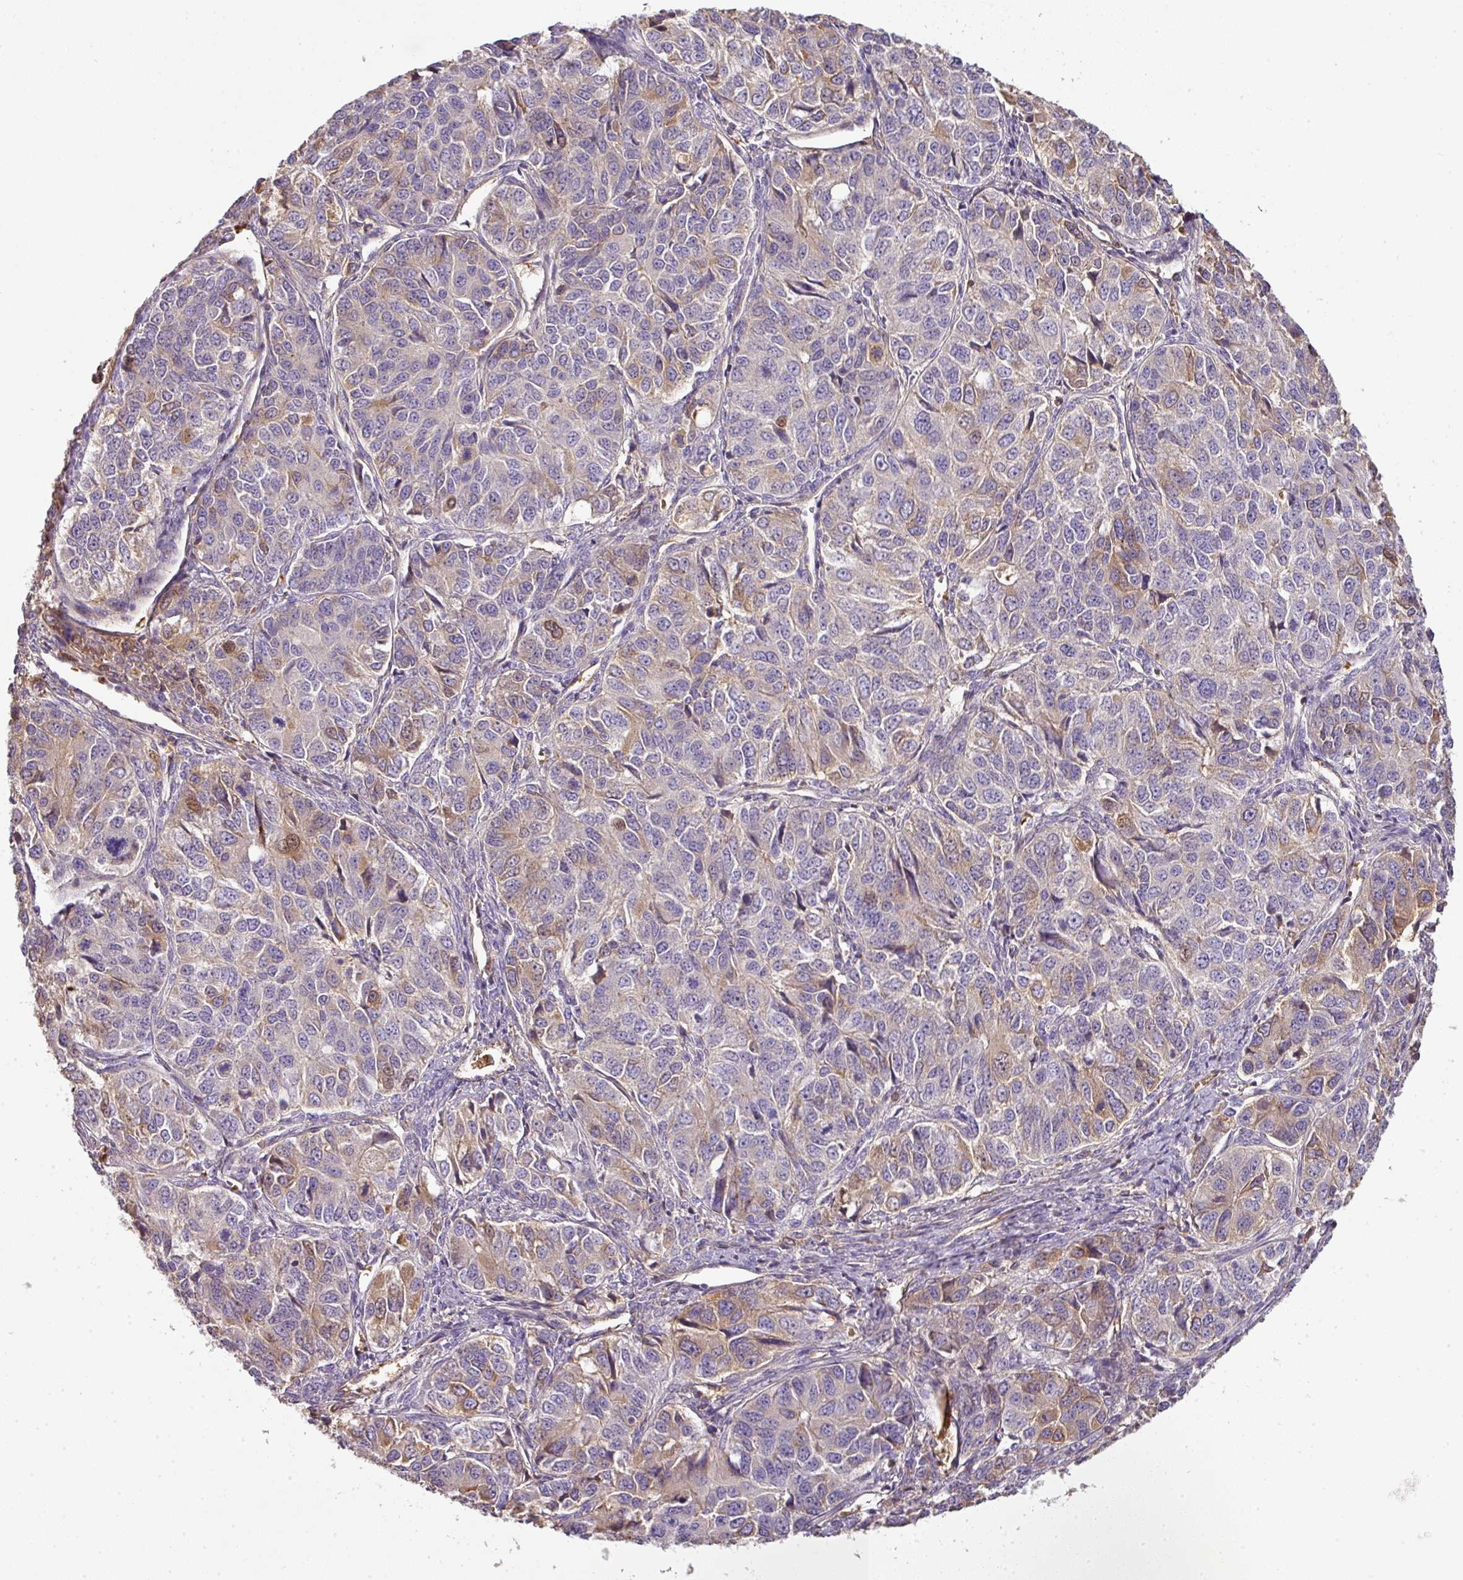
{"staining": {"intensity": "moderate", "quantity": "25%-75%", "location": "cytoplasmic/membranous"}, "tissue": "ovarian cancer", "cell_type": "Tumor cells", "image_type": "cancer", "snomed": [{"axis": "morphology", "description": "Carcinoma, endometroid"}, {"axis": "topography", "description": "Ovary"}], "caption": "IHC photomicrograph of neoplastic tissue: human endometroid carcinoma (ovarian) stained using IHC reveals medium levels of moderate protein expression localized specifically in the cytoplasmic/membranous of tumor cells, appearing as a cytoplasmic/membranous brown color.", "gene": "CCZ1", "patient": {"sex": "female", "age": 51}}